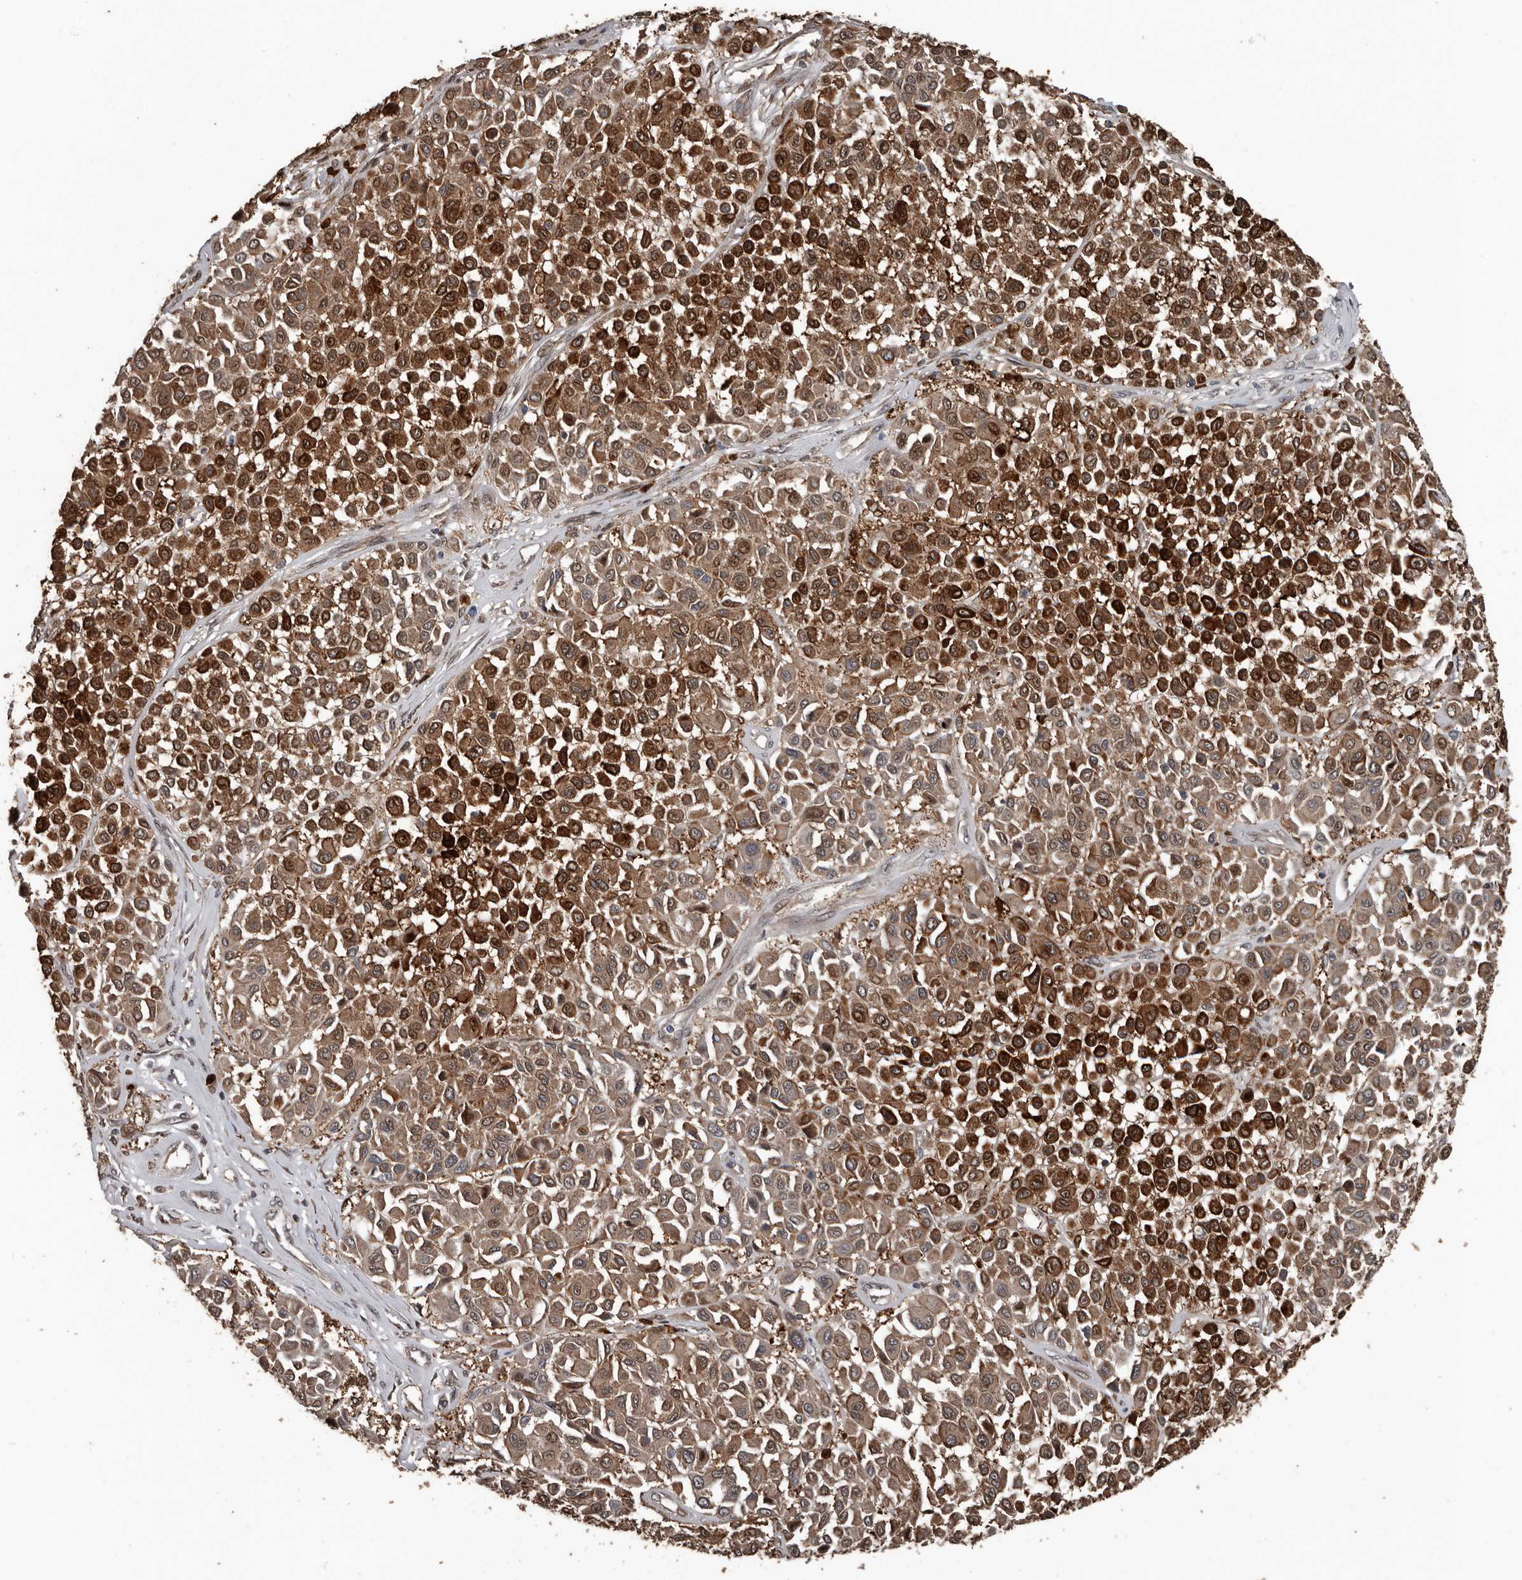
{"staining": {"intensity": "strong", "quantity": ">75%", "location": "cytoplasmic/membranous,nuclear"}, "tissue": "melanoma", "cell_type": "Tumor cells", "image_type": "cancer", "snomed": [{"axis": "morphology", "description": "Malignant melanoma, Metastatic site"}, {"axis": "topography", "description": "Soft tissue"}], "caption": "Immunohistochemical staining of melanoma demonstrates high levels of strong cytoplasmic/membranous and nuclear positivity in approximately >75% of tumor cells. The staining is performed using DAB (3,3'-diaminobenzidine) brown chromogen to label protein expression. The nuclei are counter-stained blue using hematoxylin.", "gene": "FSBP", "patient": {"sex": "male", "age": 41}}